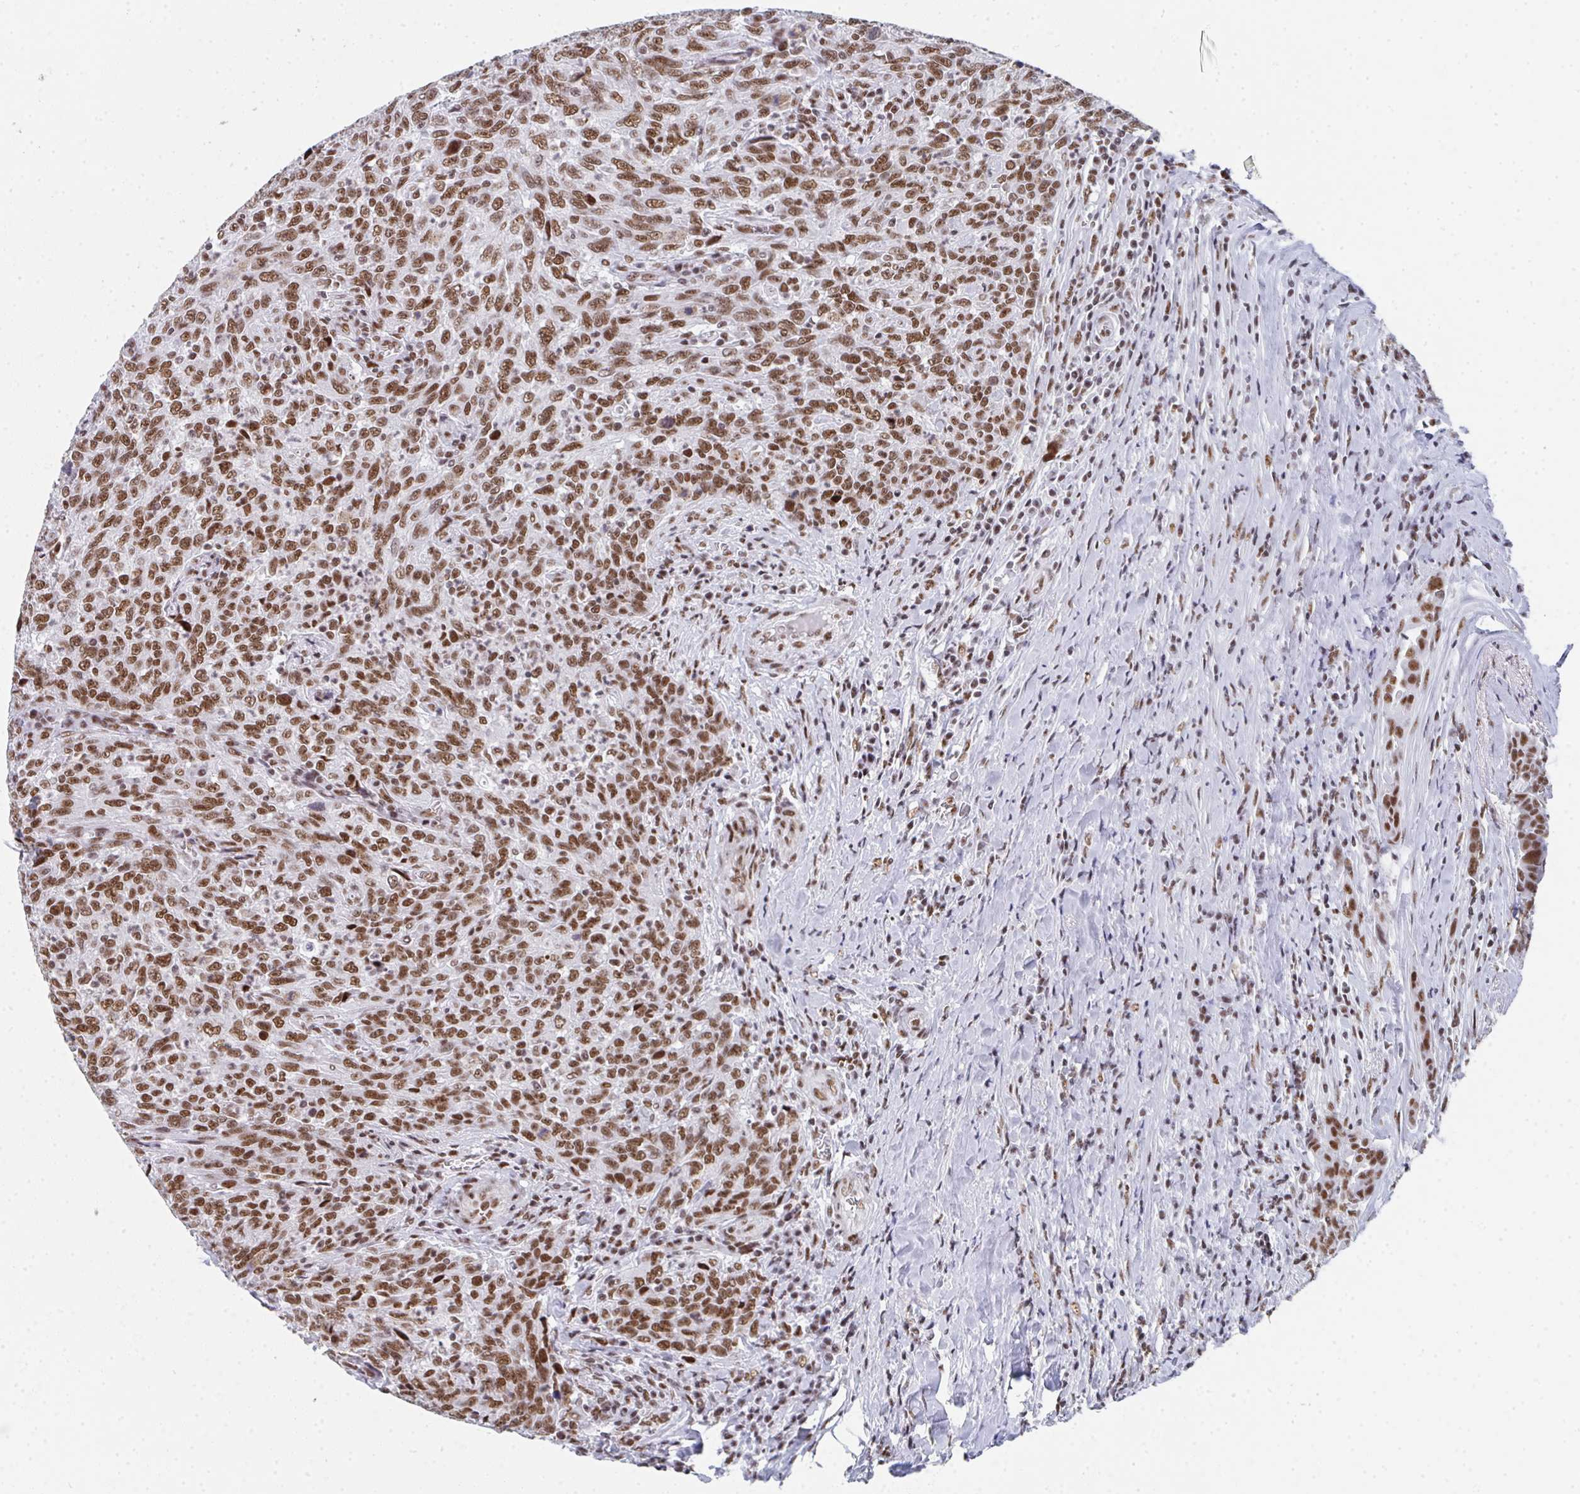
{"staining": {"intensity": "moderate", "quantity": ">75%", "location": "nuclear"}, "tissue": "breast cancer", "cell_type": "Tumor cells", "image_type": "cancer", "snomed": [{"axis": "morphology", "description": "Duct carcinoma"}, {"axis": "topography", "description": "Breast"}], "caption": "Immunohistochemical staining of breast infiltrating ductal carcinoma exhibits moderate nuclear protein positivity in approximately >75% of tumor cells.", "gene": "SNRNP70", "patient": {"sex": "female", "age": 50}}